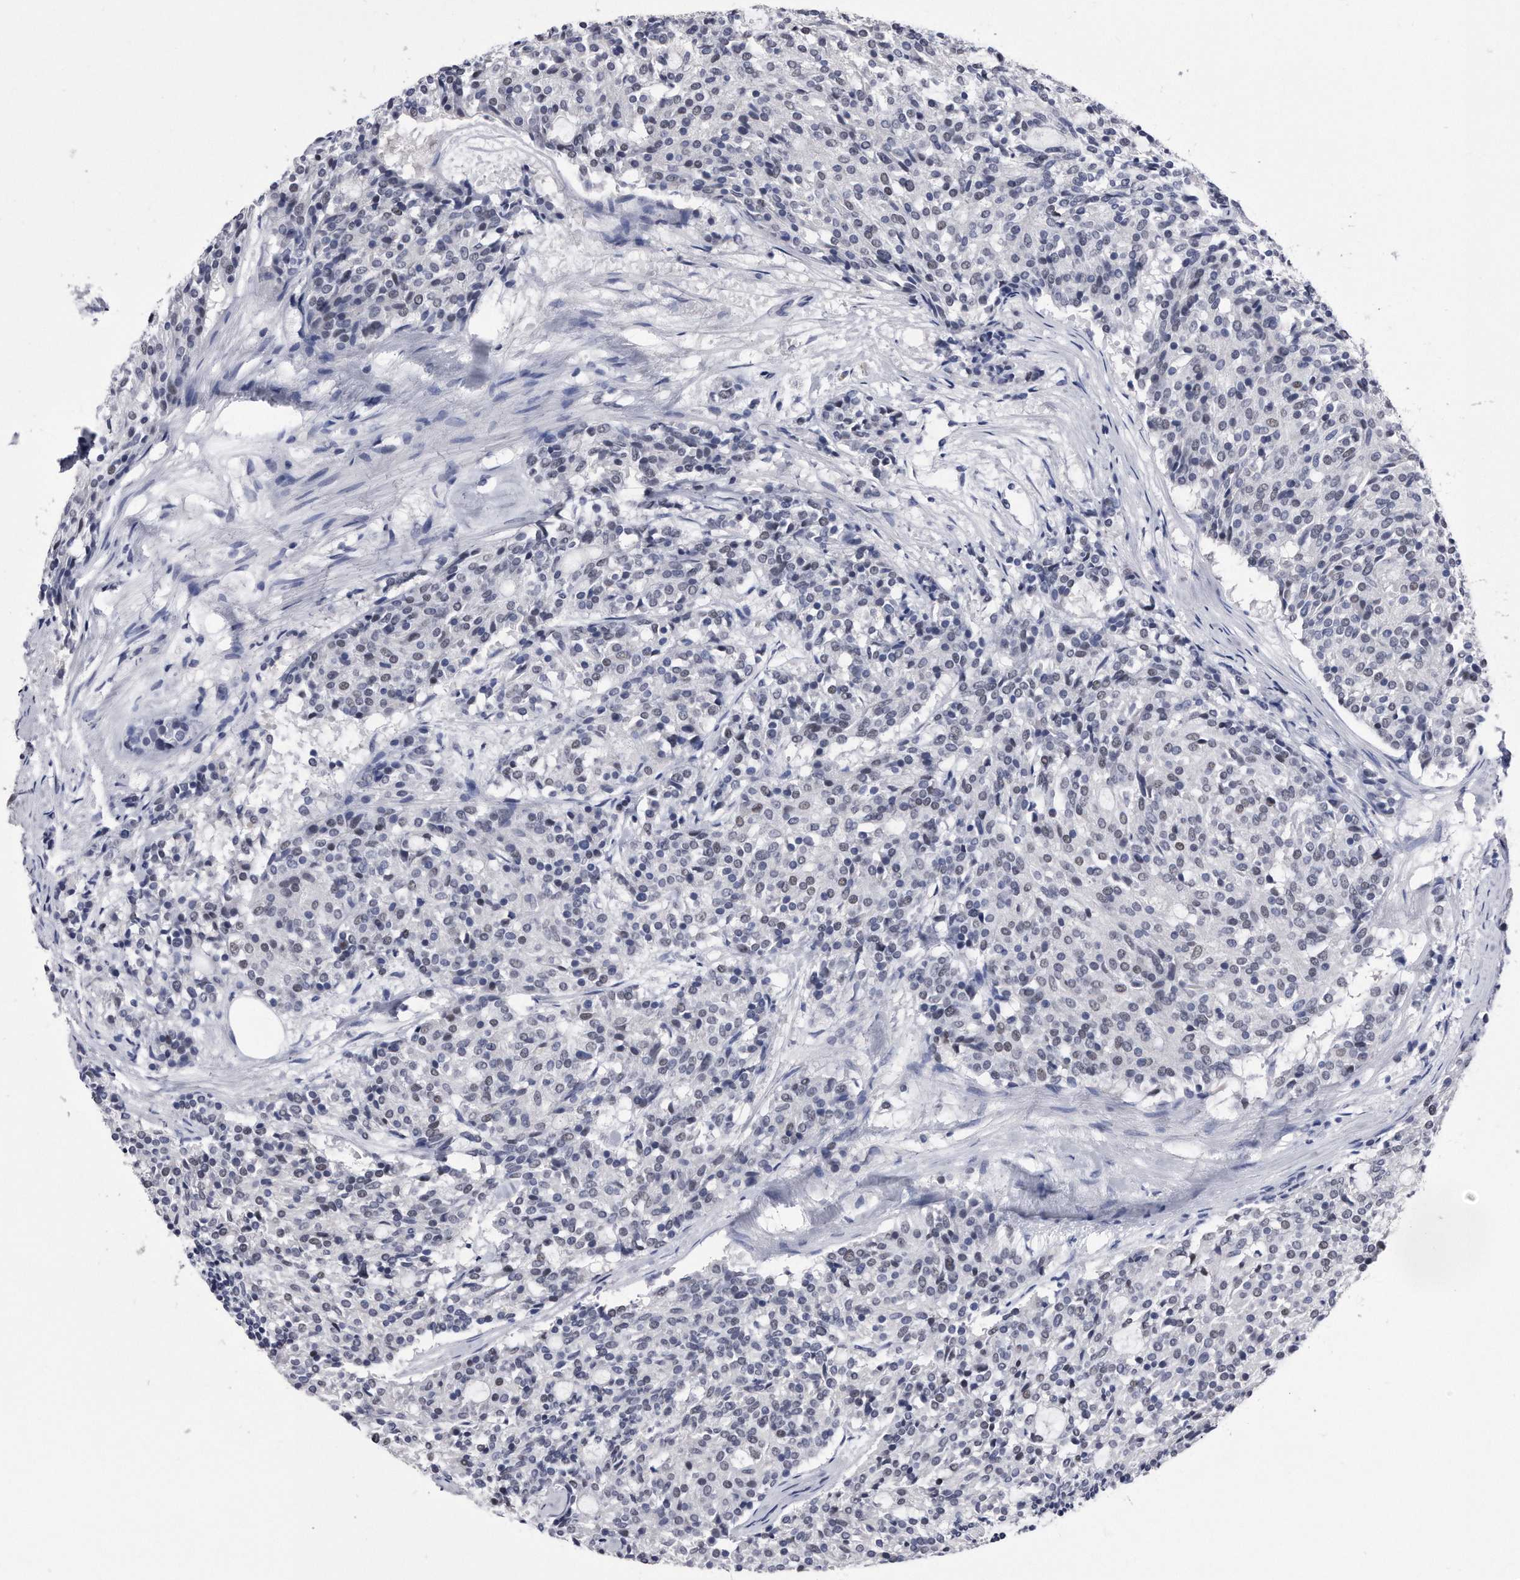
{"staining": {"intensity": "negative", "quantity": "none", "location": "none"}, "tissue": "carcinoid", "cell_type": "Tumor cells", "image_type": "cancer", "snomed": [{"axis": "morphology", "description": "Carcinoid, malignant, NOS"}, {"axis": "topography", "description": "Pancreas"}], "caption": "A histopathology image of human carcinoid is negative for staining in tumor cells.", "gene": "KCTD8", "patient": {"sex": "female", "age": 54}}